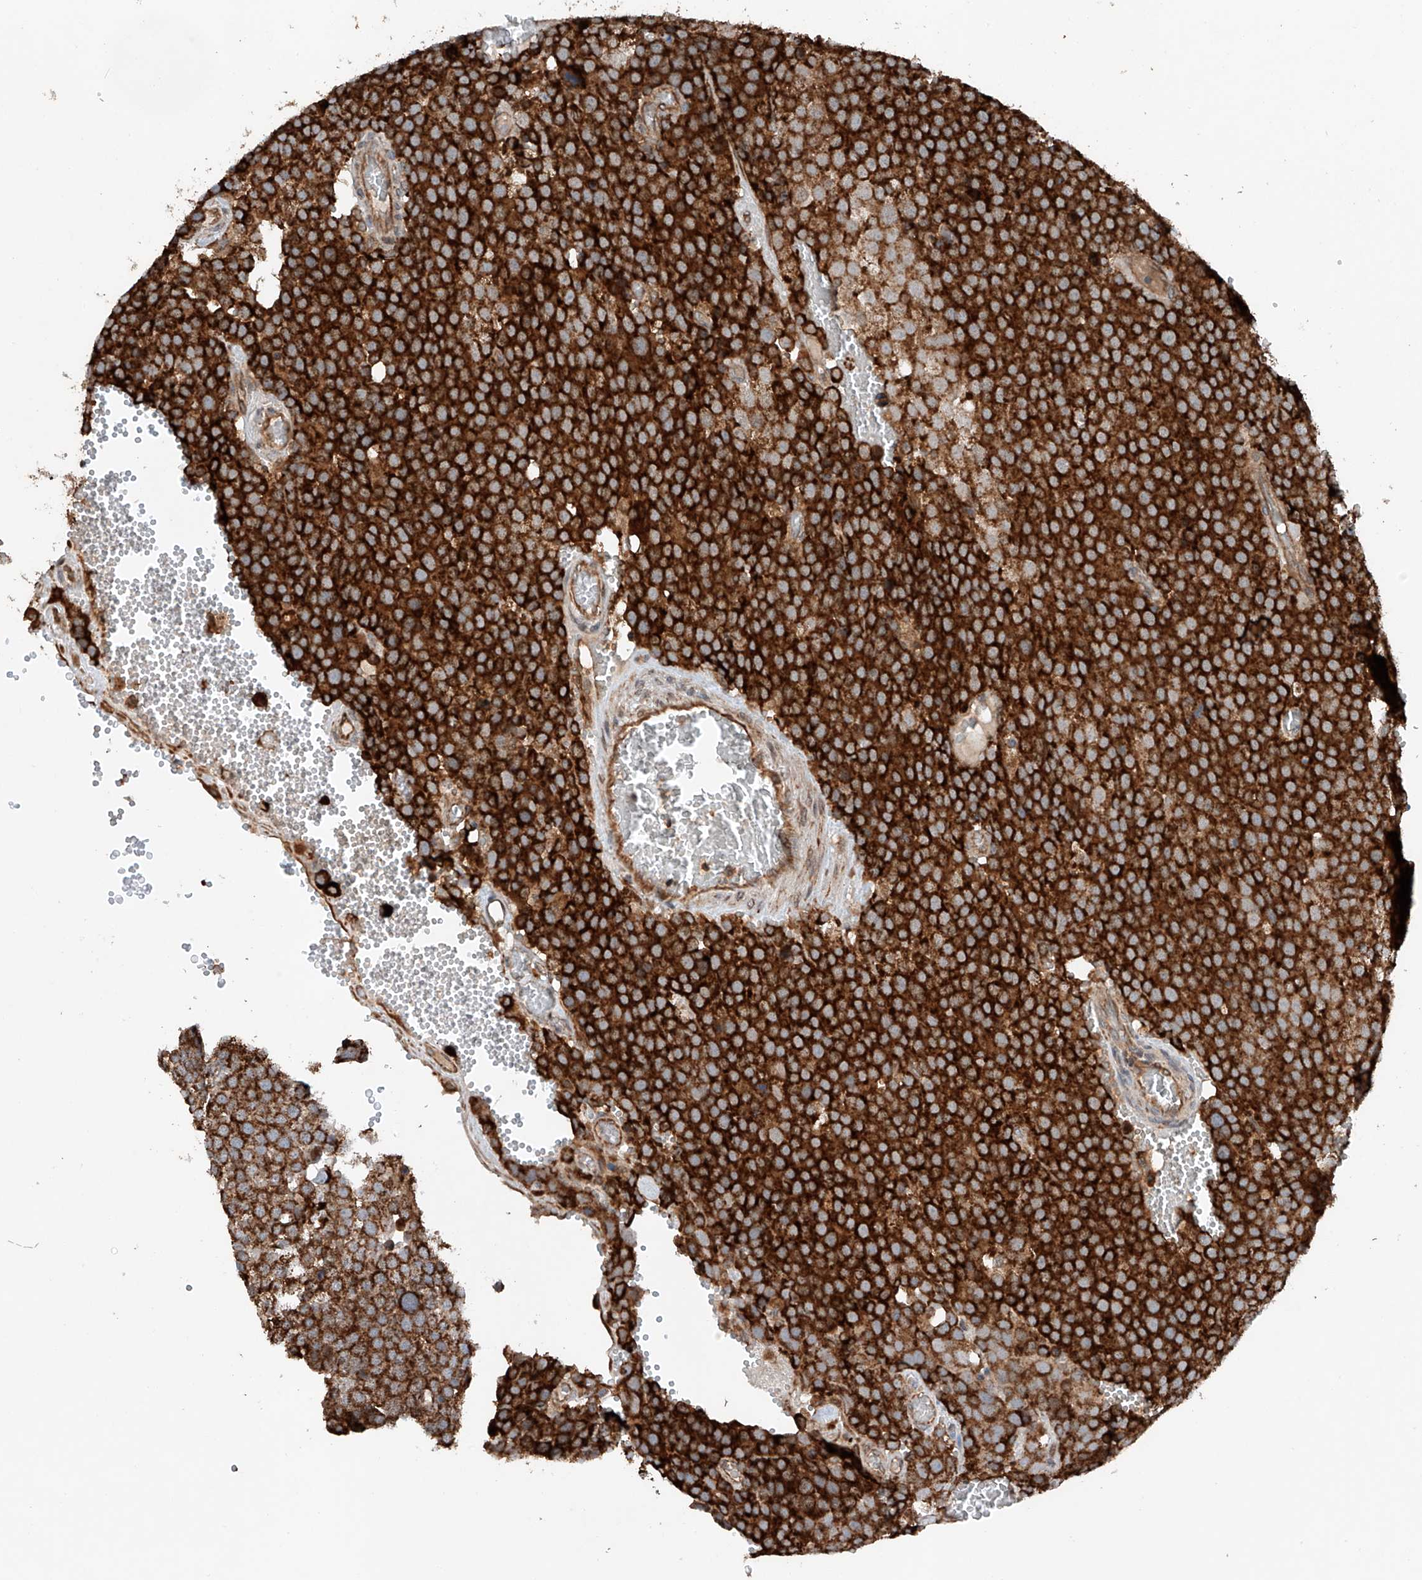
{"staining": {"intensity": "strong", "quantity": ">75%", "location": "cytoplasmic/membranous"}, "tissue": "testis cancer", "cell_type": "Tumor cells", "image_type": "cancer", "snomed": [{"axis": "morphology", "description": "Seminoma, NOS"}, {"axis": "topography", "description": "Testis"}], "caption": "Strong cytoplasmic/membranous positivity for a protein is seen in about >75% of tumor cells of testis seminoma using immunohistochemistry.", "gene": "AP4B1", "patient": {"sex": "male", "age": 71}}